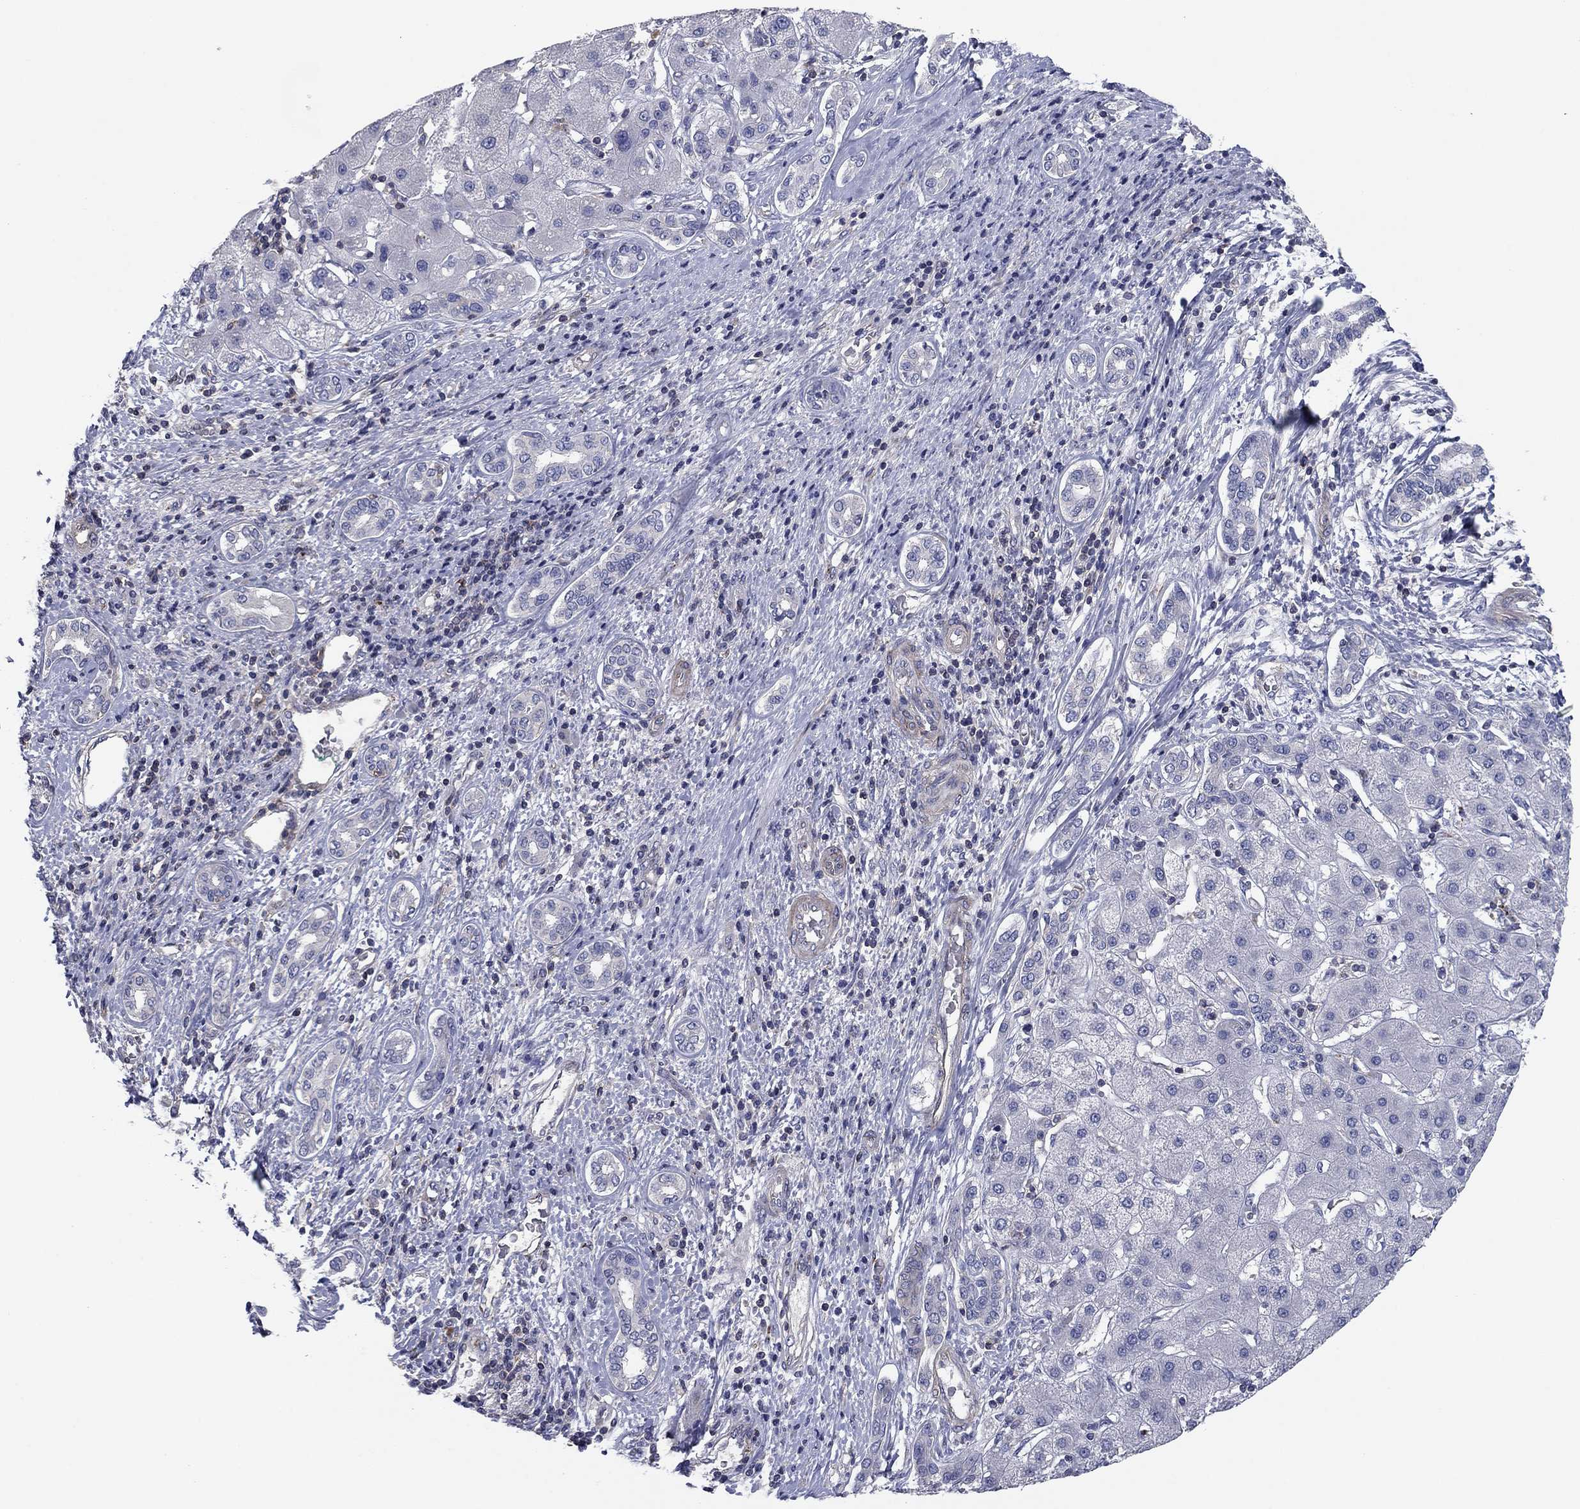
{"staining": {"intensity": "negative", "quantity": "none", "location": "none"}, "tissue": "liver cancer", "cell_type": "Tumor cells", "image_type": "cancer", "snomed": [{"axis": "morphology", "description": "Carcinoma, Hepatocellular, NOS"}, {"axis": "topography", "description": "Liver"}], "caption": "This is an IHC micrograph of liver hepatocellular carcinoma. There is no expression in tumor cells.", "gene": "PSD4", "patient": {"sex": "male", "age": 65}}